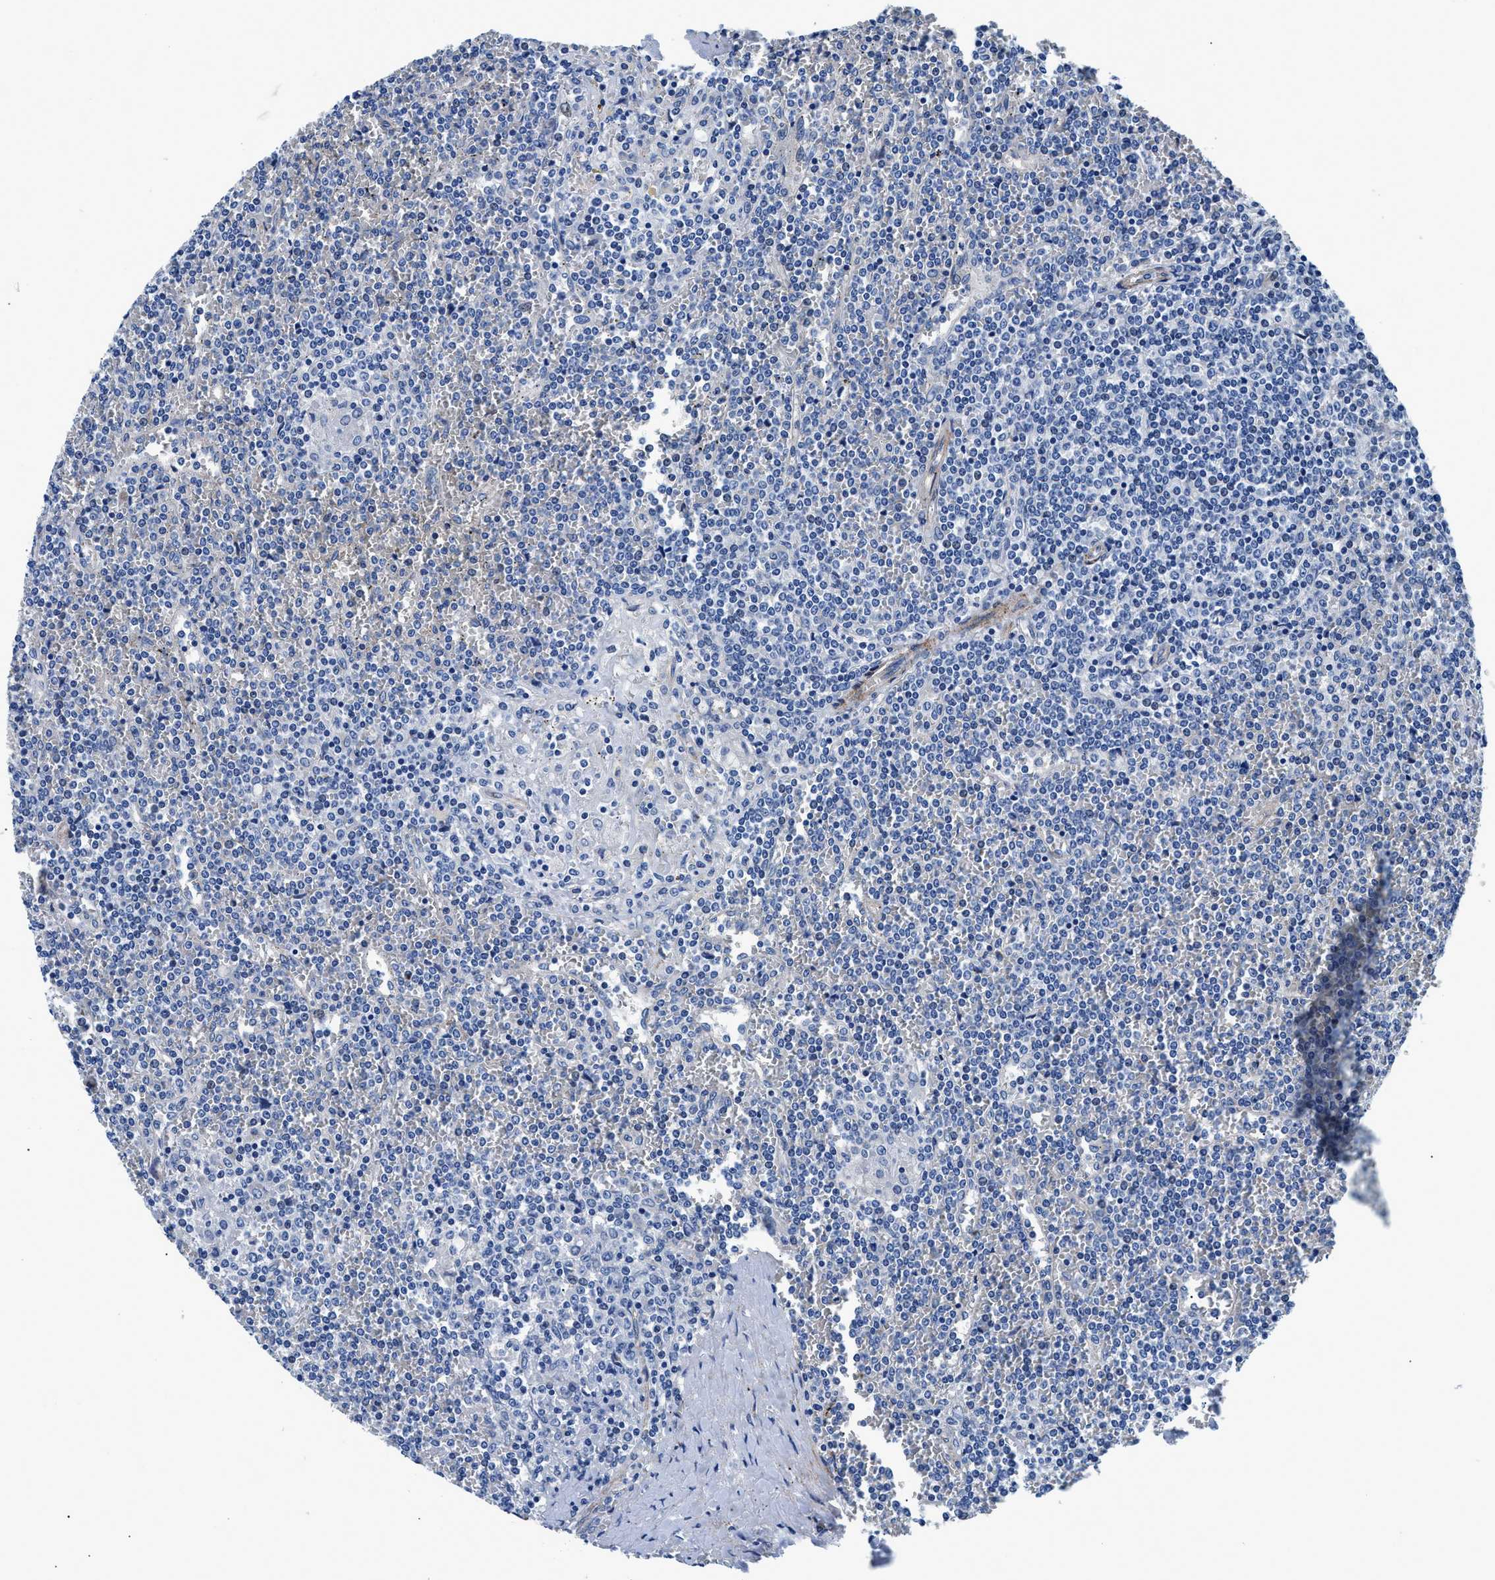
{"staining": {"intensity": "negative", "quantity": "none", "location": "none"}, "tissue": "lymphoma", "cell_type": "Tumor cells", "image_type": "cancer", "snomed": [{"axis": "morphology", "description": "Malignant lymphoma, non-Hodgkin's type, Low grade"}, {"axis": "topography", "description": "Spleen"}], "caption": "Human low-grade malignant lymphoma, non-Hodgkin's type stained for a protein using immunohistochemistry shows no expression in tumor cells.", "gene": "DAG1", "patient": {"sex": "female", "age": 19}}